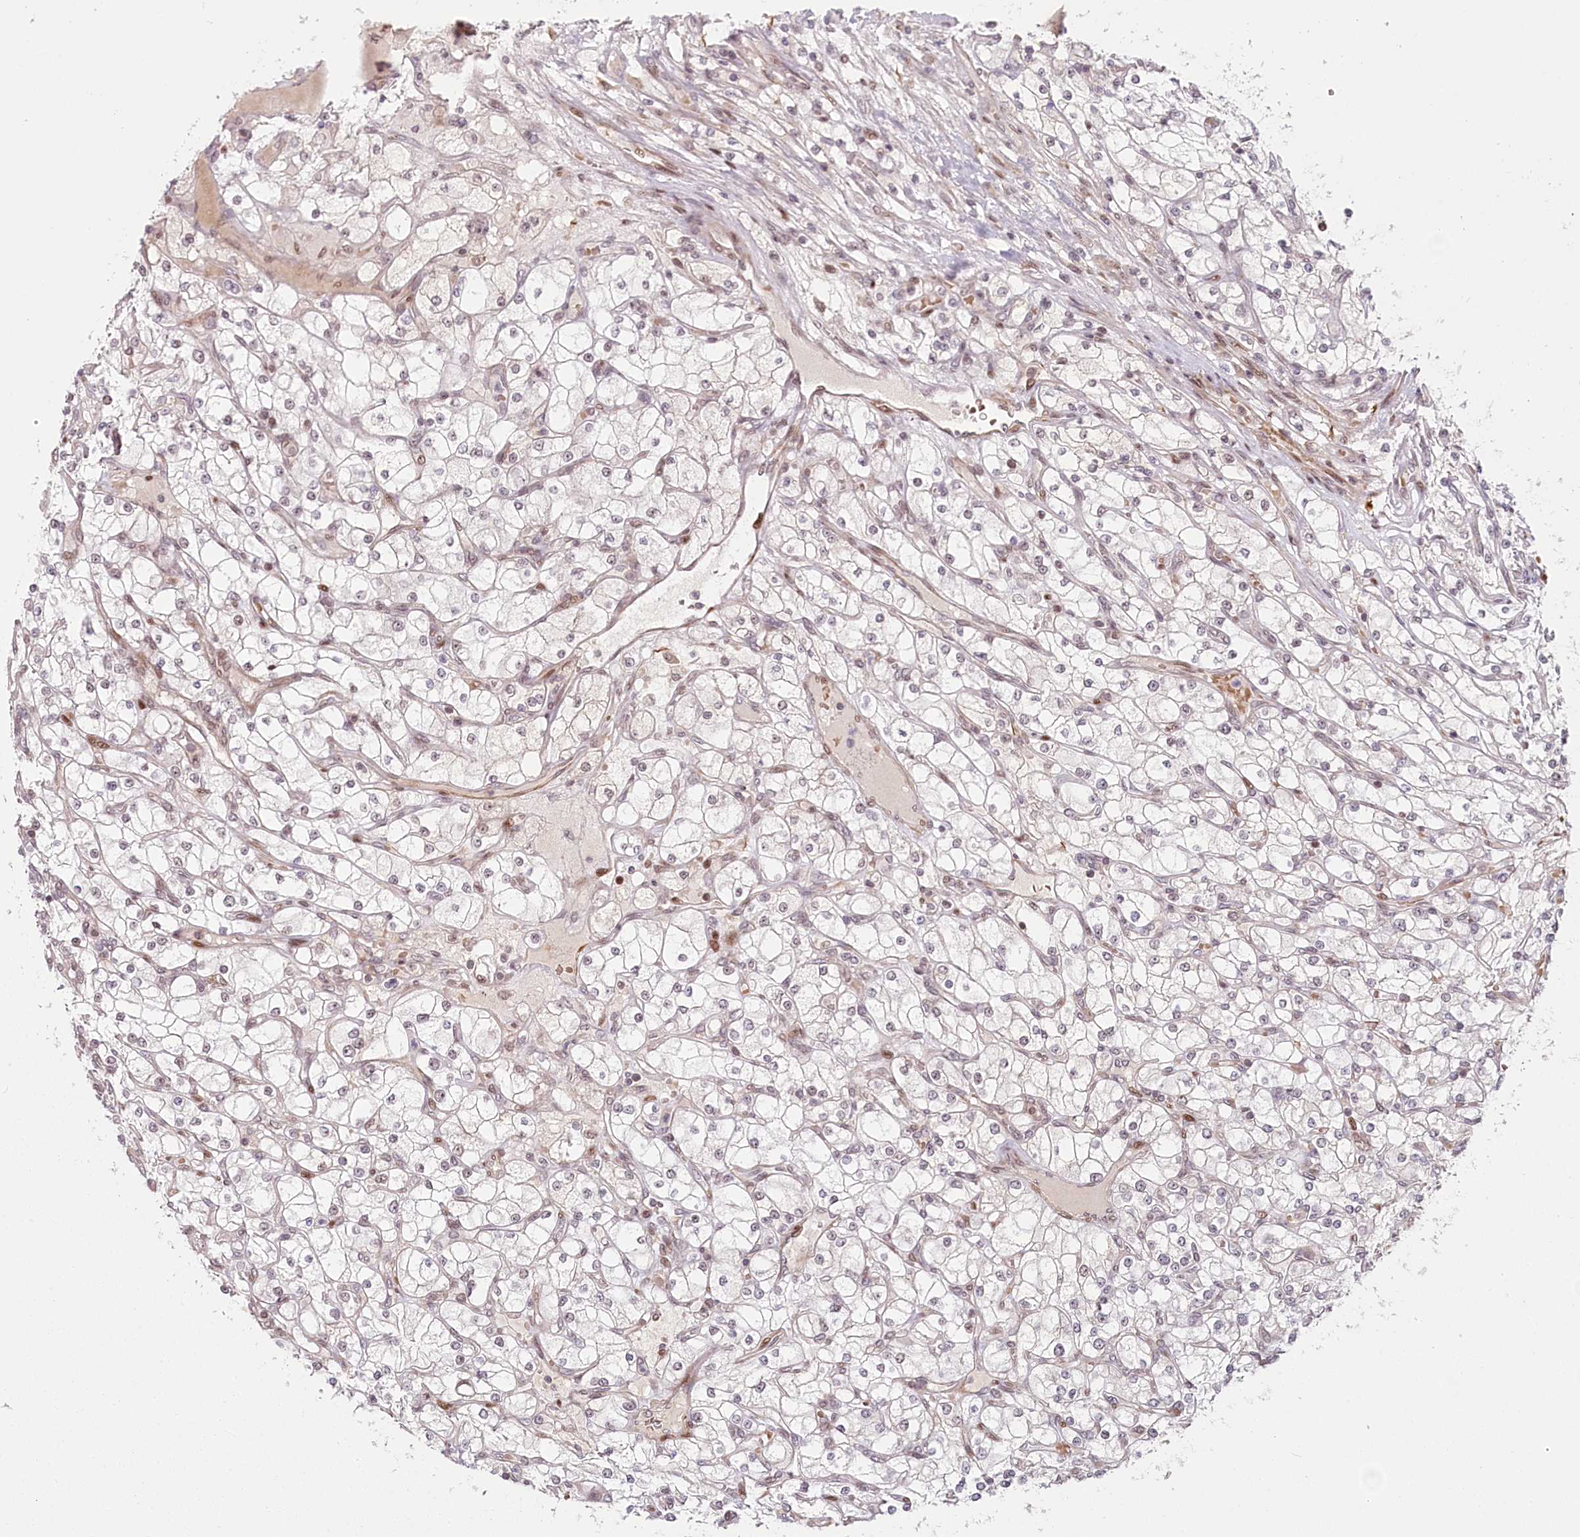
{"staining": {"intensity": "negative", "quantity": "none", "location": "none"}, "tissue": "renal cancer", "cell_type": "Tumor cells", "image_type": "cancer", "snomed": [{"axis": "morphology", "description": "Adenocarcinoma, NOS"}, {"axis": "topography", "description": "Kidney"}], "caption": "Tumor cells are negative for brown protein staining in renal cancer. (Immunohistochemistry, brightfield microscopy, high magnification).", "gene": "FAM204A", "patient": {"sex": "male", "age": 80}}